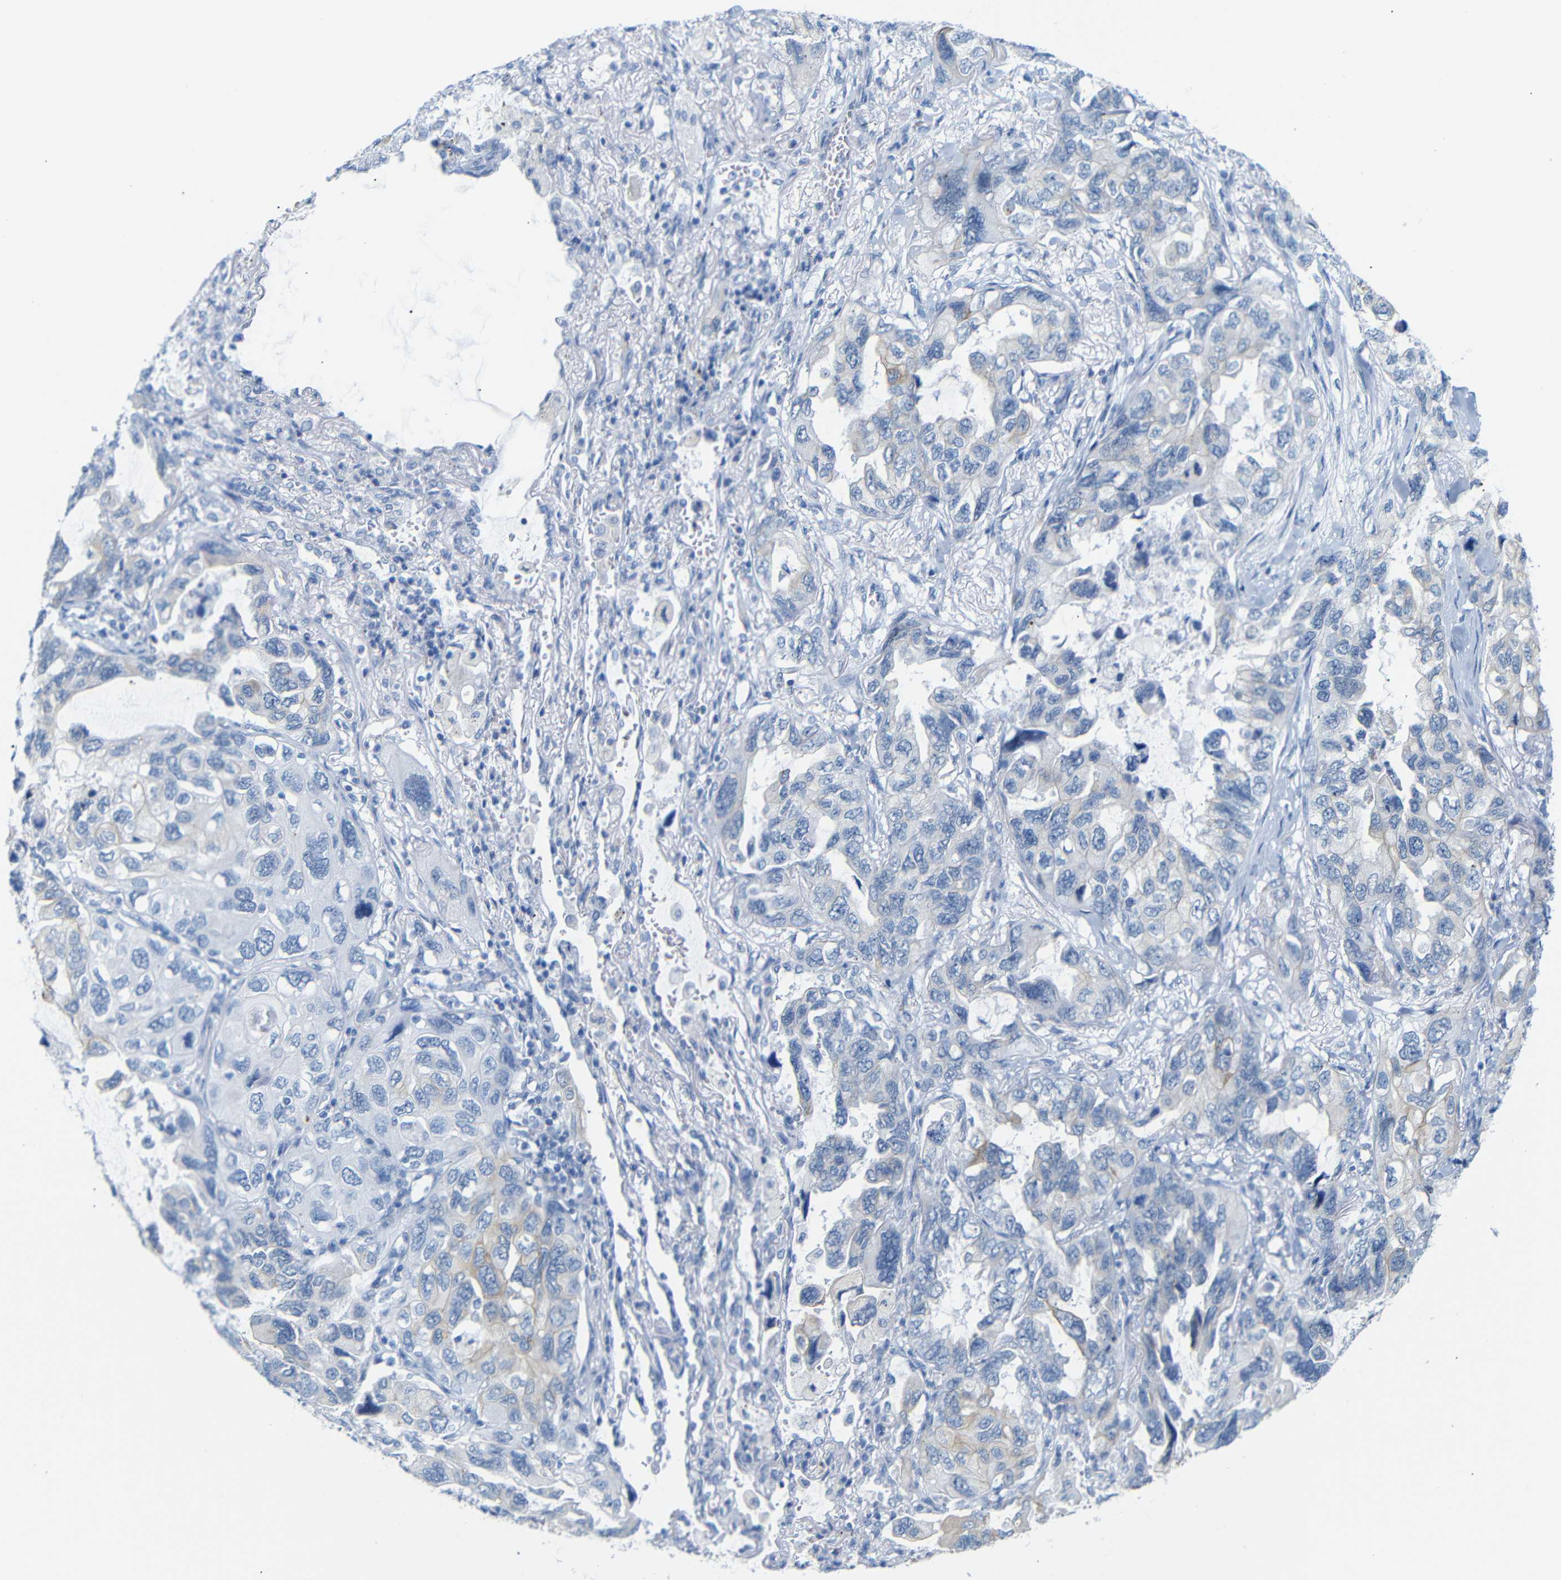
{"staining": {"intensity": "moderate", "quantity": "<25%", "location": "cytoplasmic/membranous"}, "tissue": "lung cancer", "cell_type": "Tumor cells", "image_type": "cancer", "snomed": [{"axis": "morphology", "description": "Squamous cell carcinoma, NOS"}, {"axis": "topography", "description": "Lung"}], "caption": "High-power microscopy captured an immunohistochemistry (IHC) photomicrograph of lung cancer, revealing moderate cytoplasmic/membranous staining in approximately <25% of tumor cells.", "gene": "DYNAP", "patient": {"sex": "female", "age": 73}}